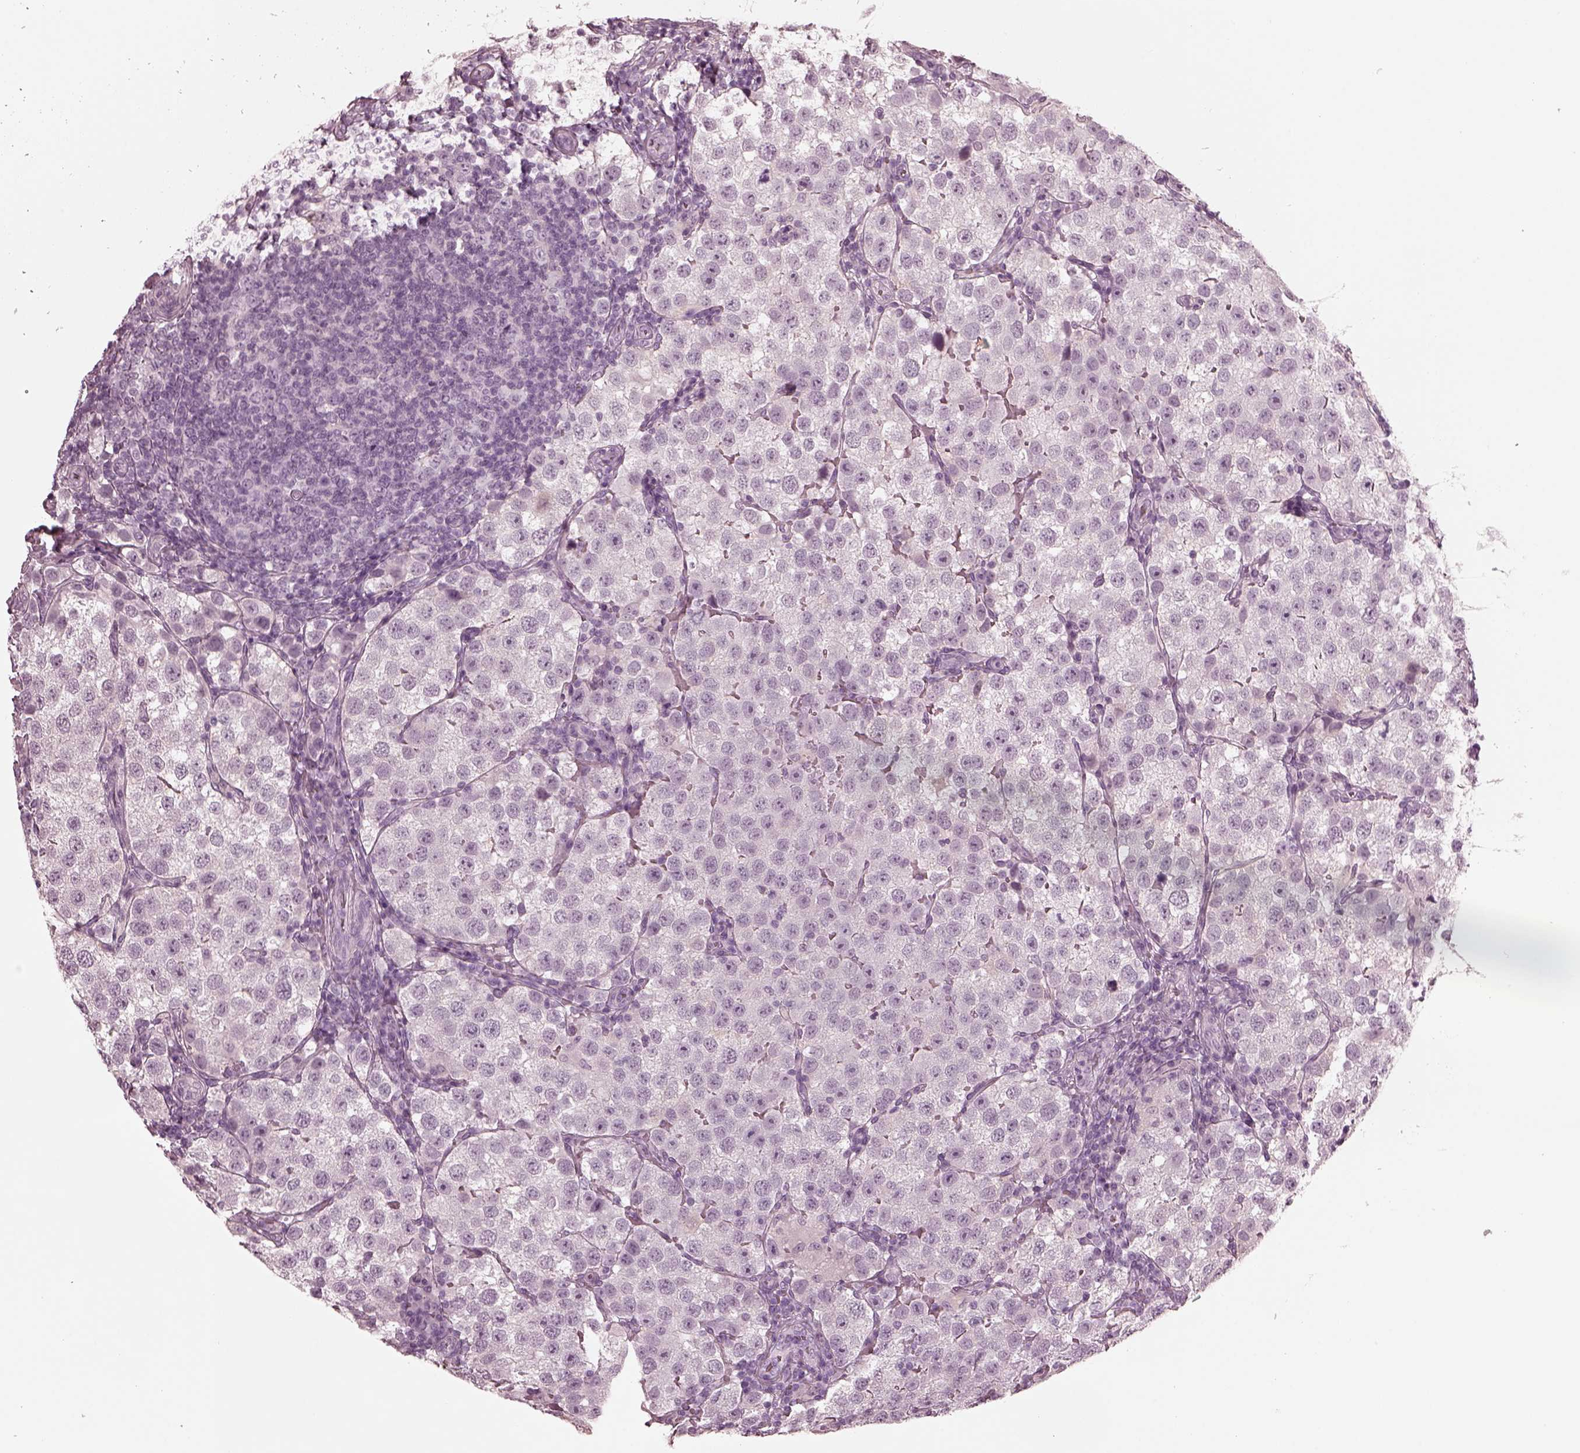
{"staining": {"intensity": "negative", "quantity": "none", "location": "none"}, "tissue": "testis cancer", "cell_type": "Tumor cells", "image_type": "cancer", "snomed": [{"axis": "morphology", "description": "Seminoma, NOS"}, {"axis": "topography", "description": "Testis"}], "caption": "Image shows no significant protein expression in tumor cells of seminoma (testis).", "gene": "GRM6", "patient": {"sex": "male", "age": 37}}